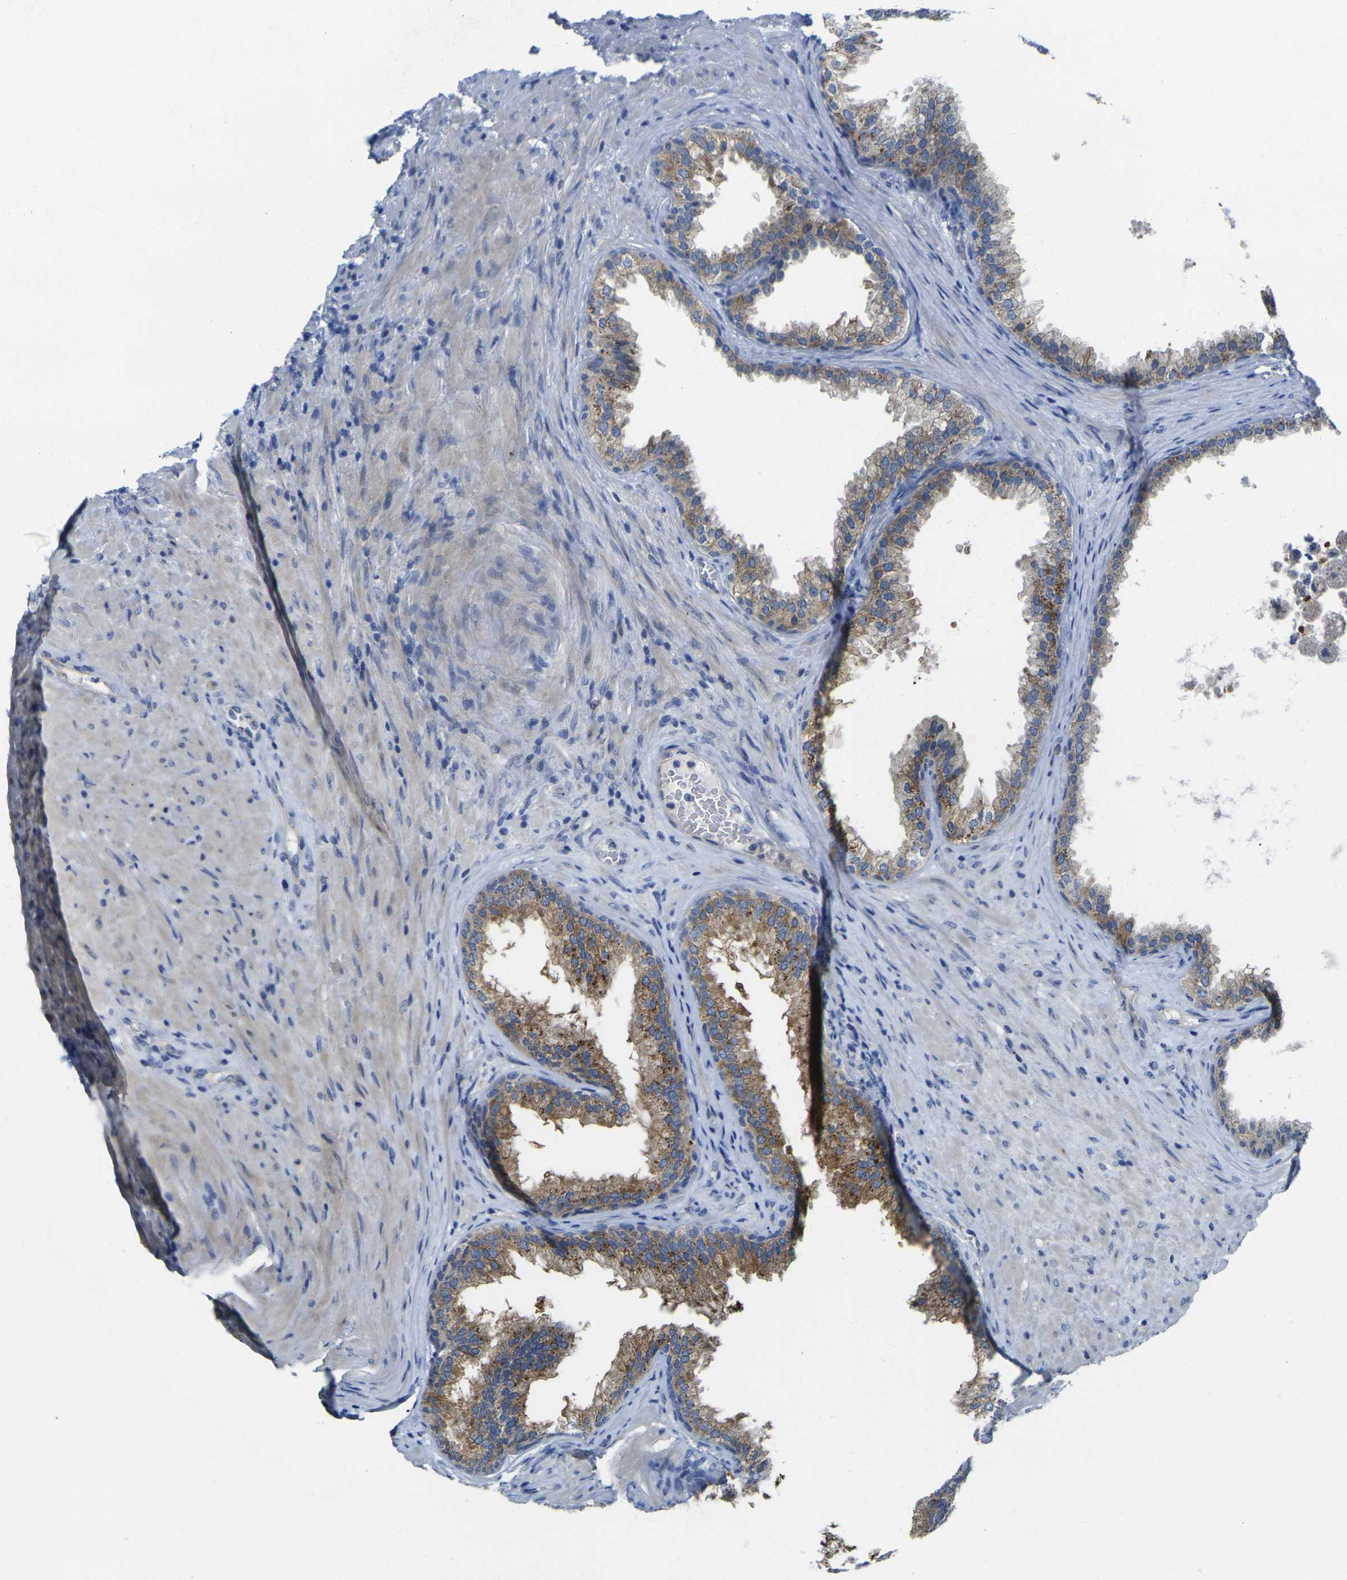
{"staining": {"intensity": "moderate", "quantity": ">75%", "location": "cytoplasmic/membranous"}, "tissue": "prostate", "cell_type": "Glandular cells", "image_type": "normal", "snomed": [{"axis": "morphology", "description": "Normal tissue, NOS"}, {"axis": "topography", "description": "Prostate"}], "caption": "Glandular cells show medium levels of moderate cytoplasmic/membranous expression in about >75% of cells in unremarkable human prostate.", "gene": "GNA12", "patient": {"sex": "male", "age": 76}}